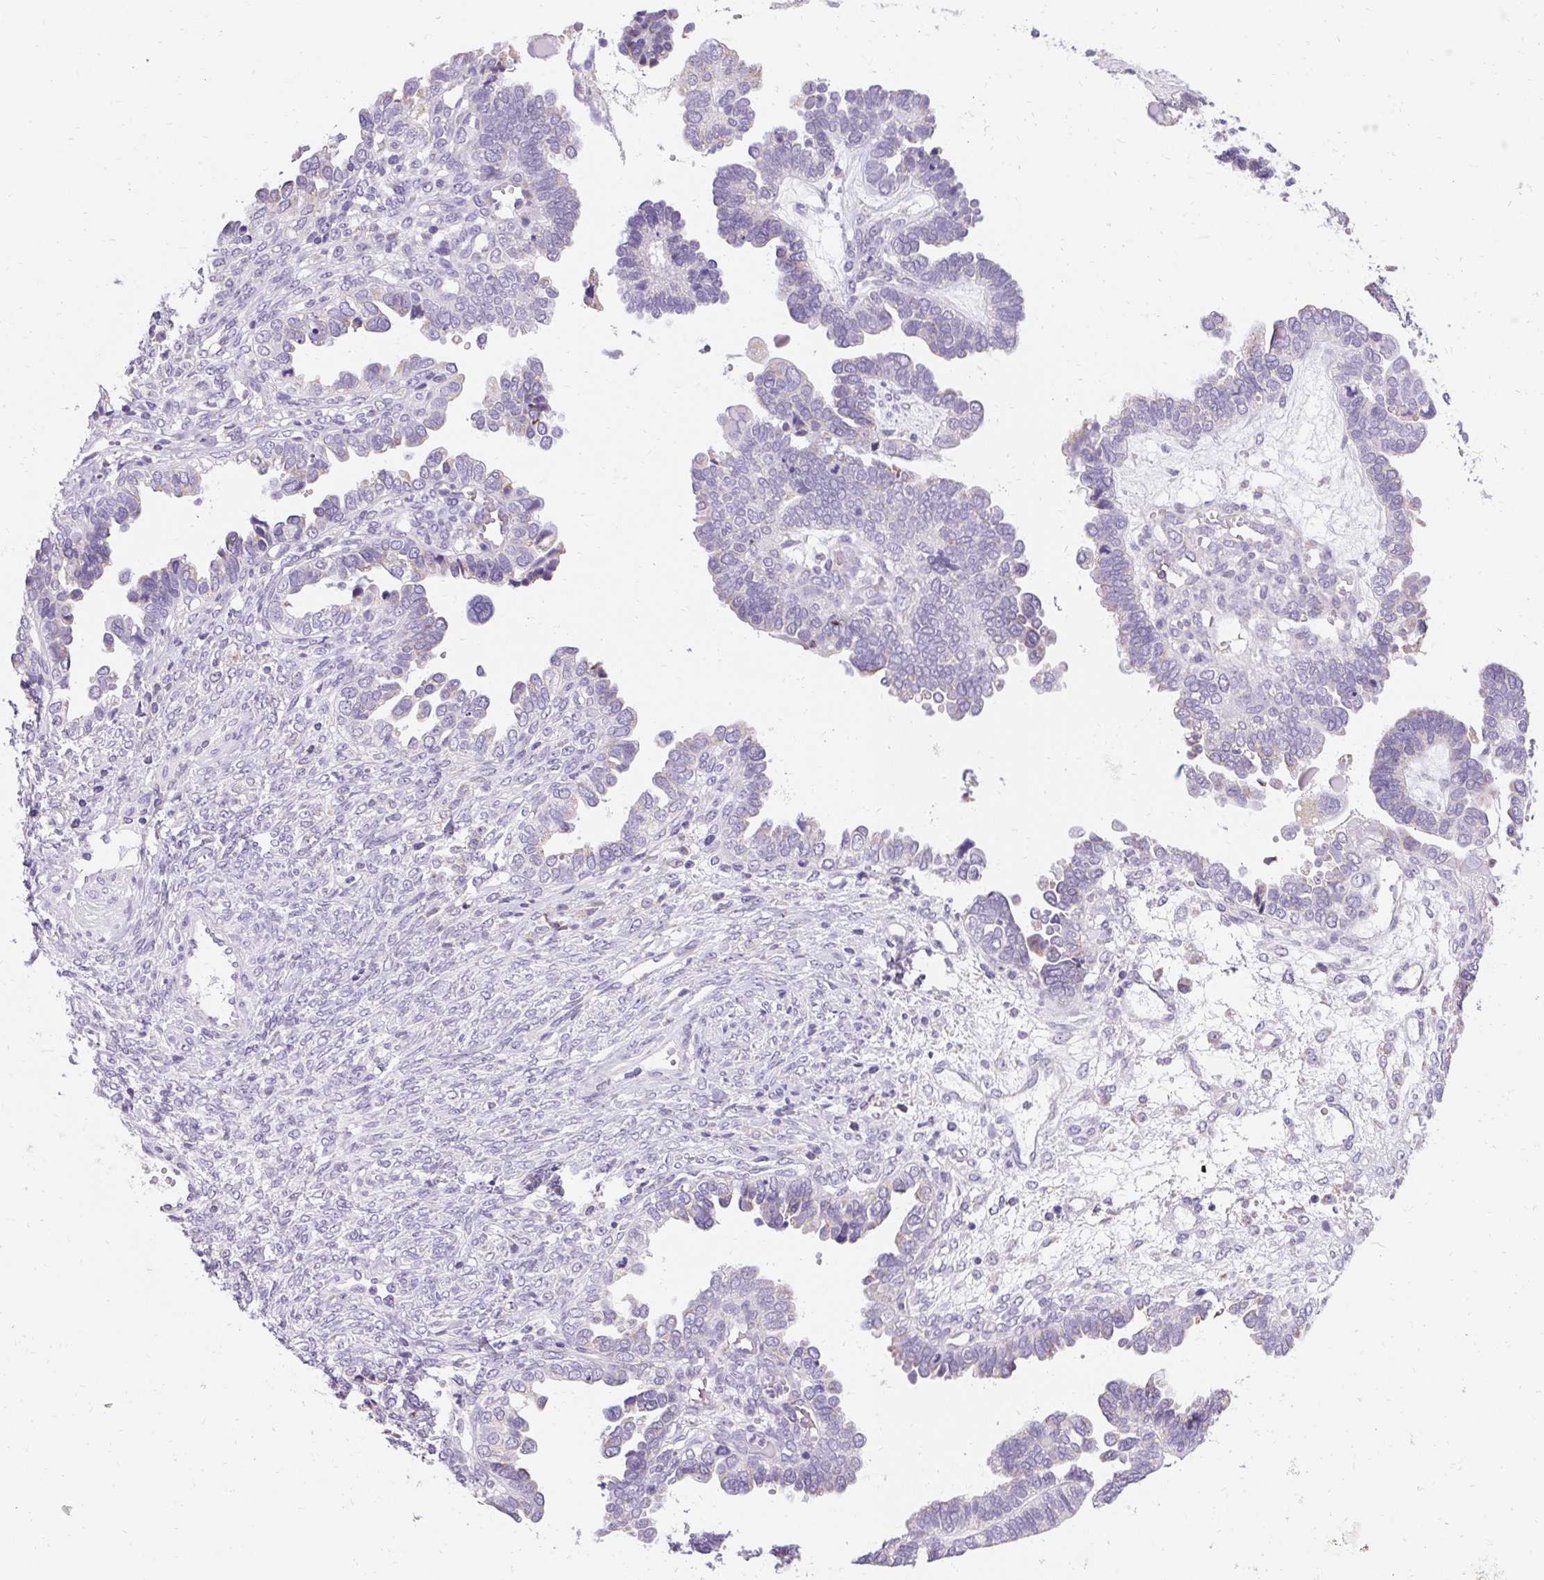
{"staining": {"intensity": "negative", "quantity": "none", "location": "none"}, "tissue": "ovarian cancer", "cell_type": "Tumor cells", "image_type": "cancer", "snomed": [{"axis": "morphology", "description": "Cystadenocarcinoma, serous, NOS"}, {"axis": "topography", "description": "Ovary"}], "caption": "Immunohistochemistry of ovarian cancer displays no positivity in tumor cells. (Brightfield microscopy of DAB (3,3'-diaminobenzidine) IHC at high magnification).", "gene": "ASGR2", "patient": {"sex": "female", "age": 51}}